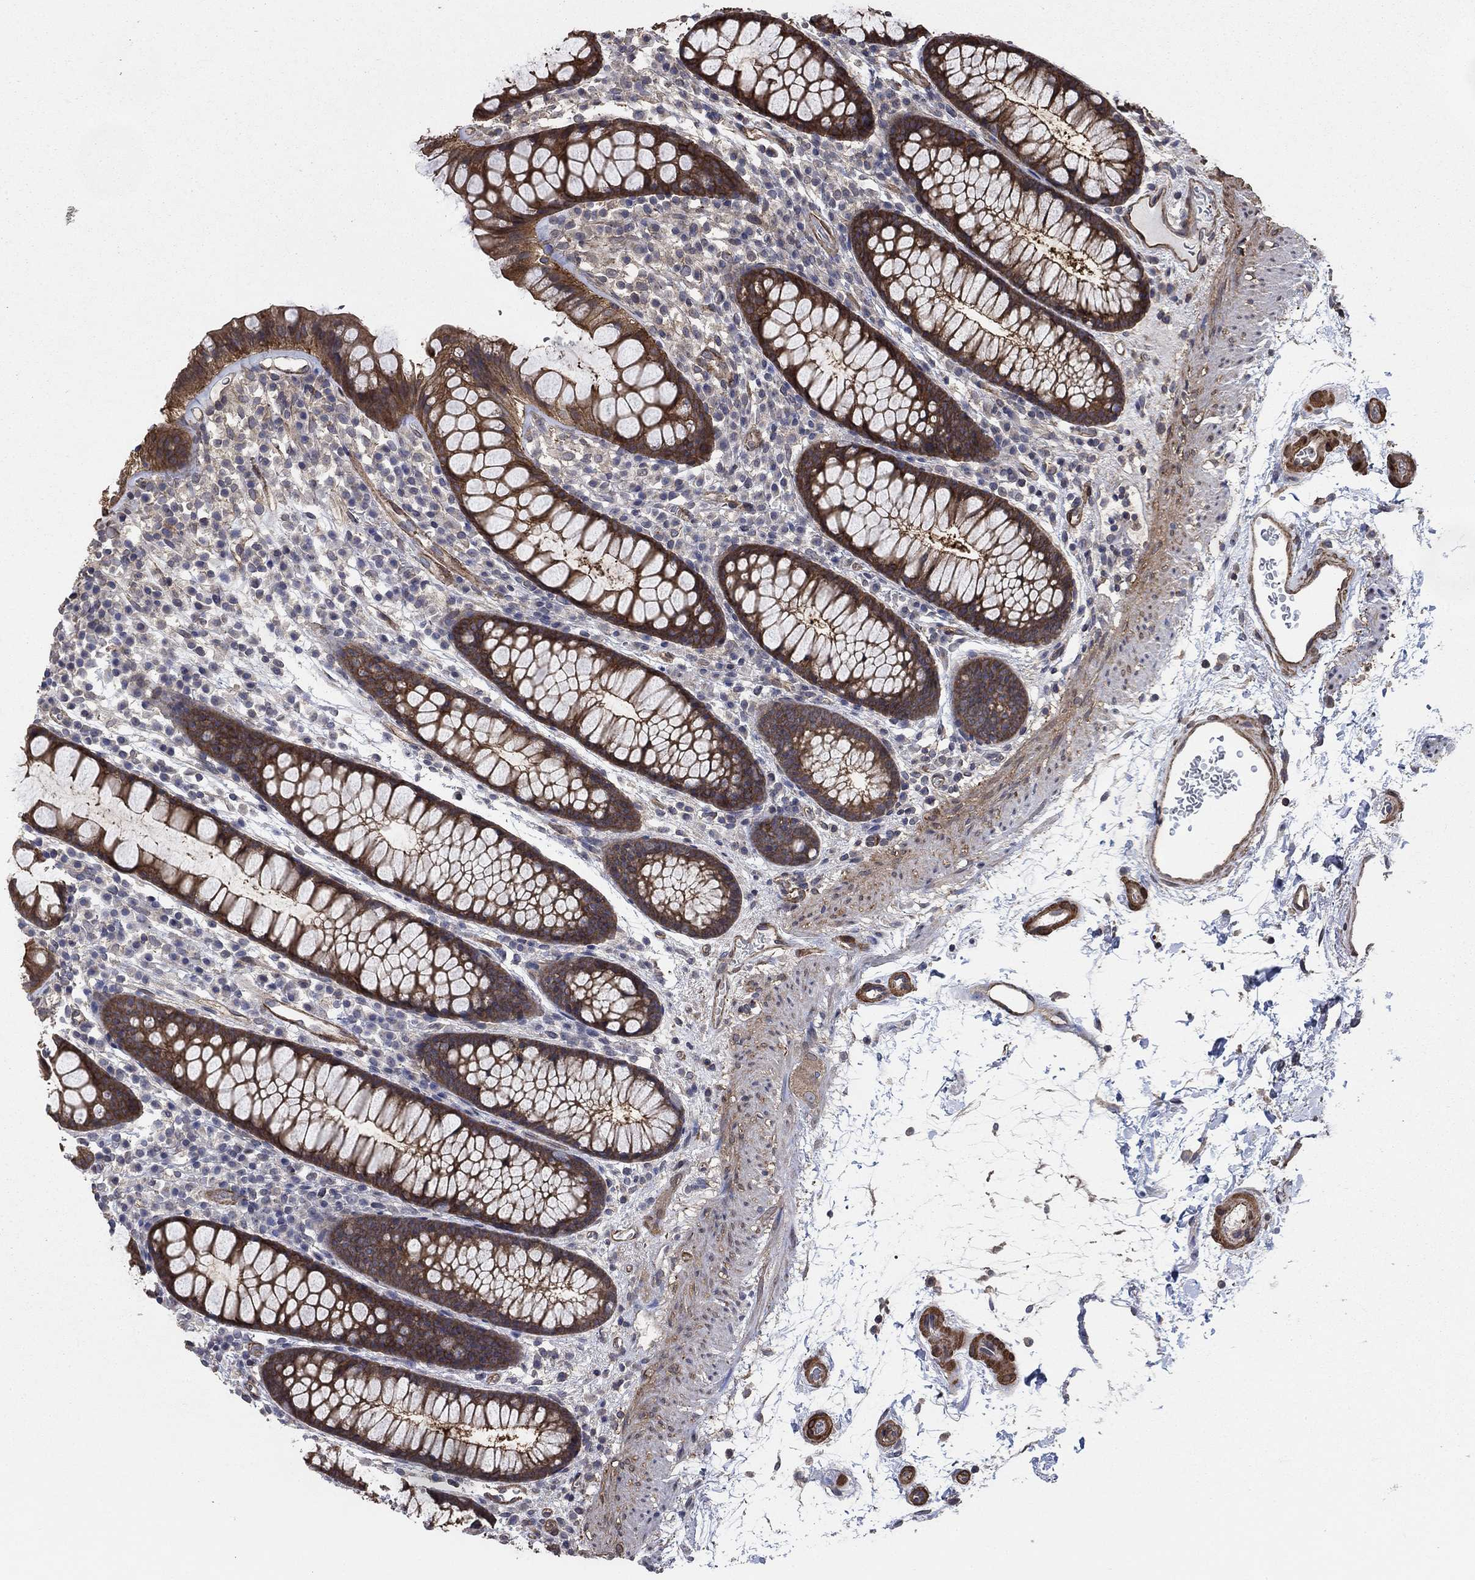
{"staining": {"intensity": "moderate", "quantity": "<25%", "location": "cytoplasmic/membranous"}, "tissue": "colon", "cell_type": "Endothelial cells", "image_type": "normal", "snomed": [{"axis": "morphology", "description": "Normal tissue, NOS"}, {"axis": "topography", "description": "Colon"}], "caption": "This micrograph exhibits immunohistochemistry (IHC) staining of unremarkable human colon, with low moderate cytoplasmic/membranous staining in approximately <25% of endothelial cells.", "gene": "PDE3A", "patient": {"sex": "male", "age": 76}}